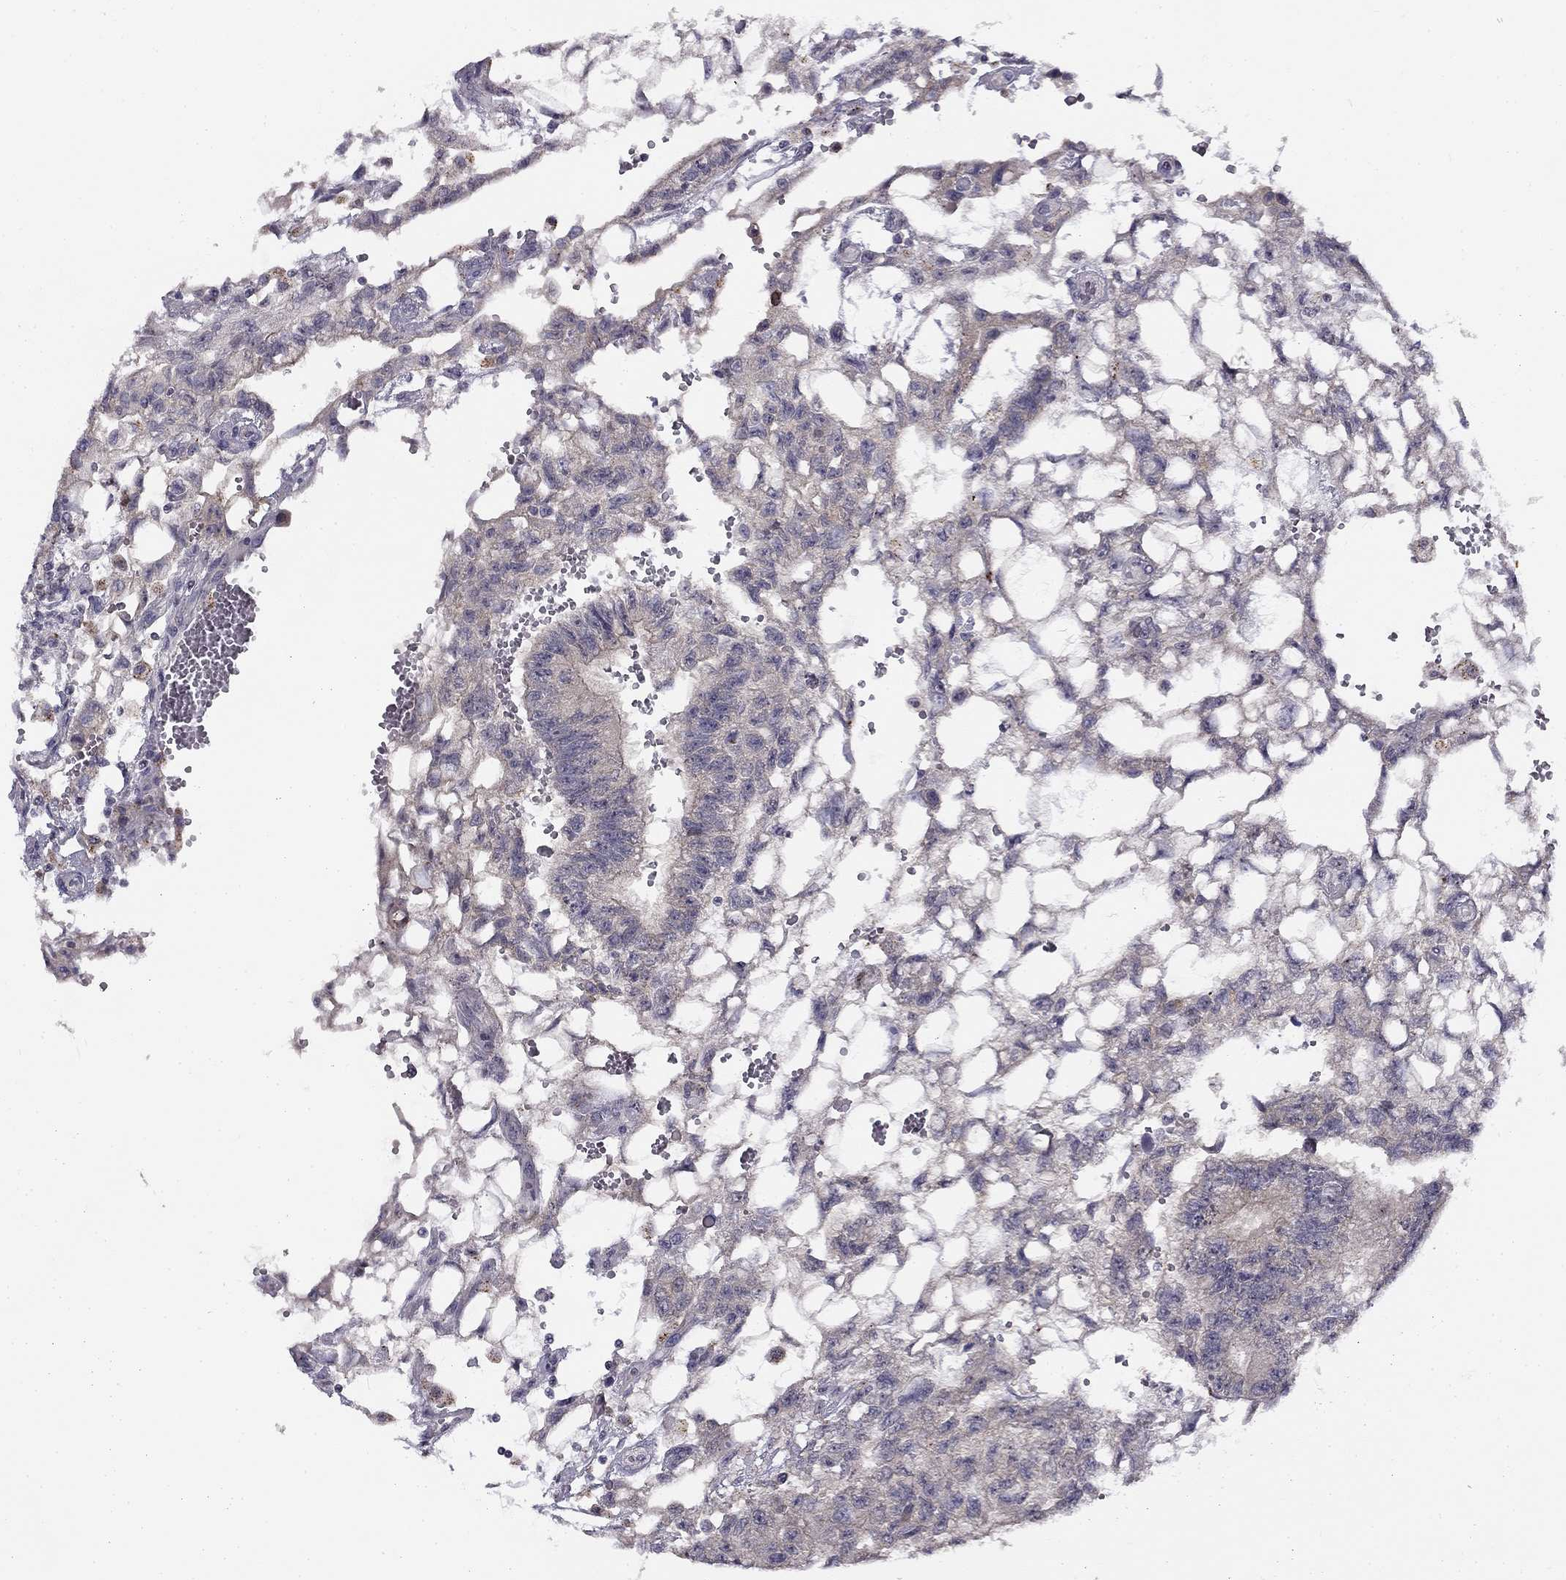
{"staining": {"intensity": "negative", "quantity": "none", "location": "none"}, "tissue": "testis cancer", "cell_type": "Tumor cells", "image_type": "cancer", "snomed": [{"axis": "morphology", "description": "Carcinoma, Embryonal, NOS"}, {"axis": "topography", "description": "Testis"}], "caption": "Photomicrograph shows no significant protein expression in tumor cells of embryonal carcinoma (testis).", "gene": "CNR1", "patient": {"sex": "male", "age": 32}}